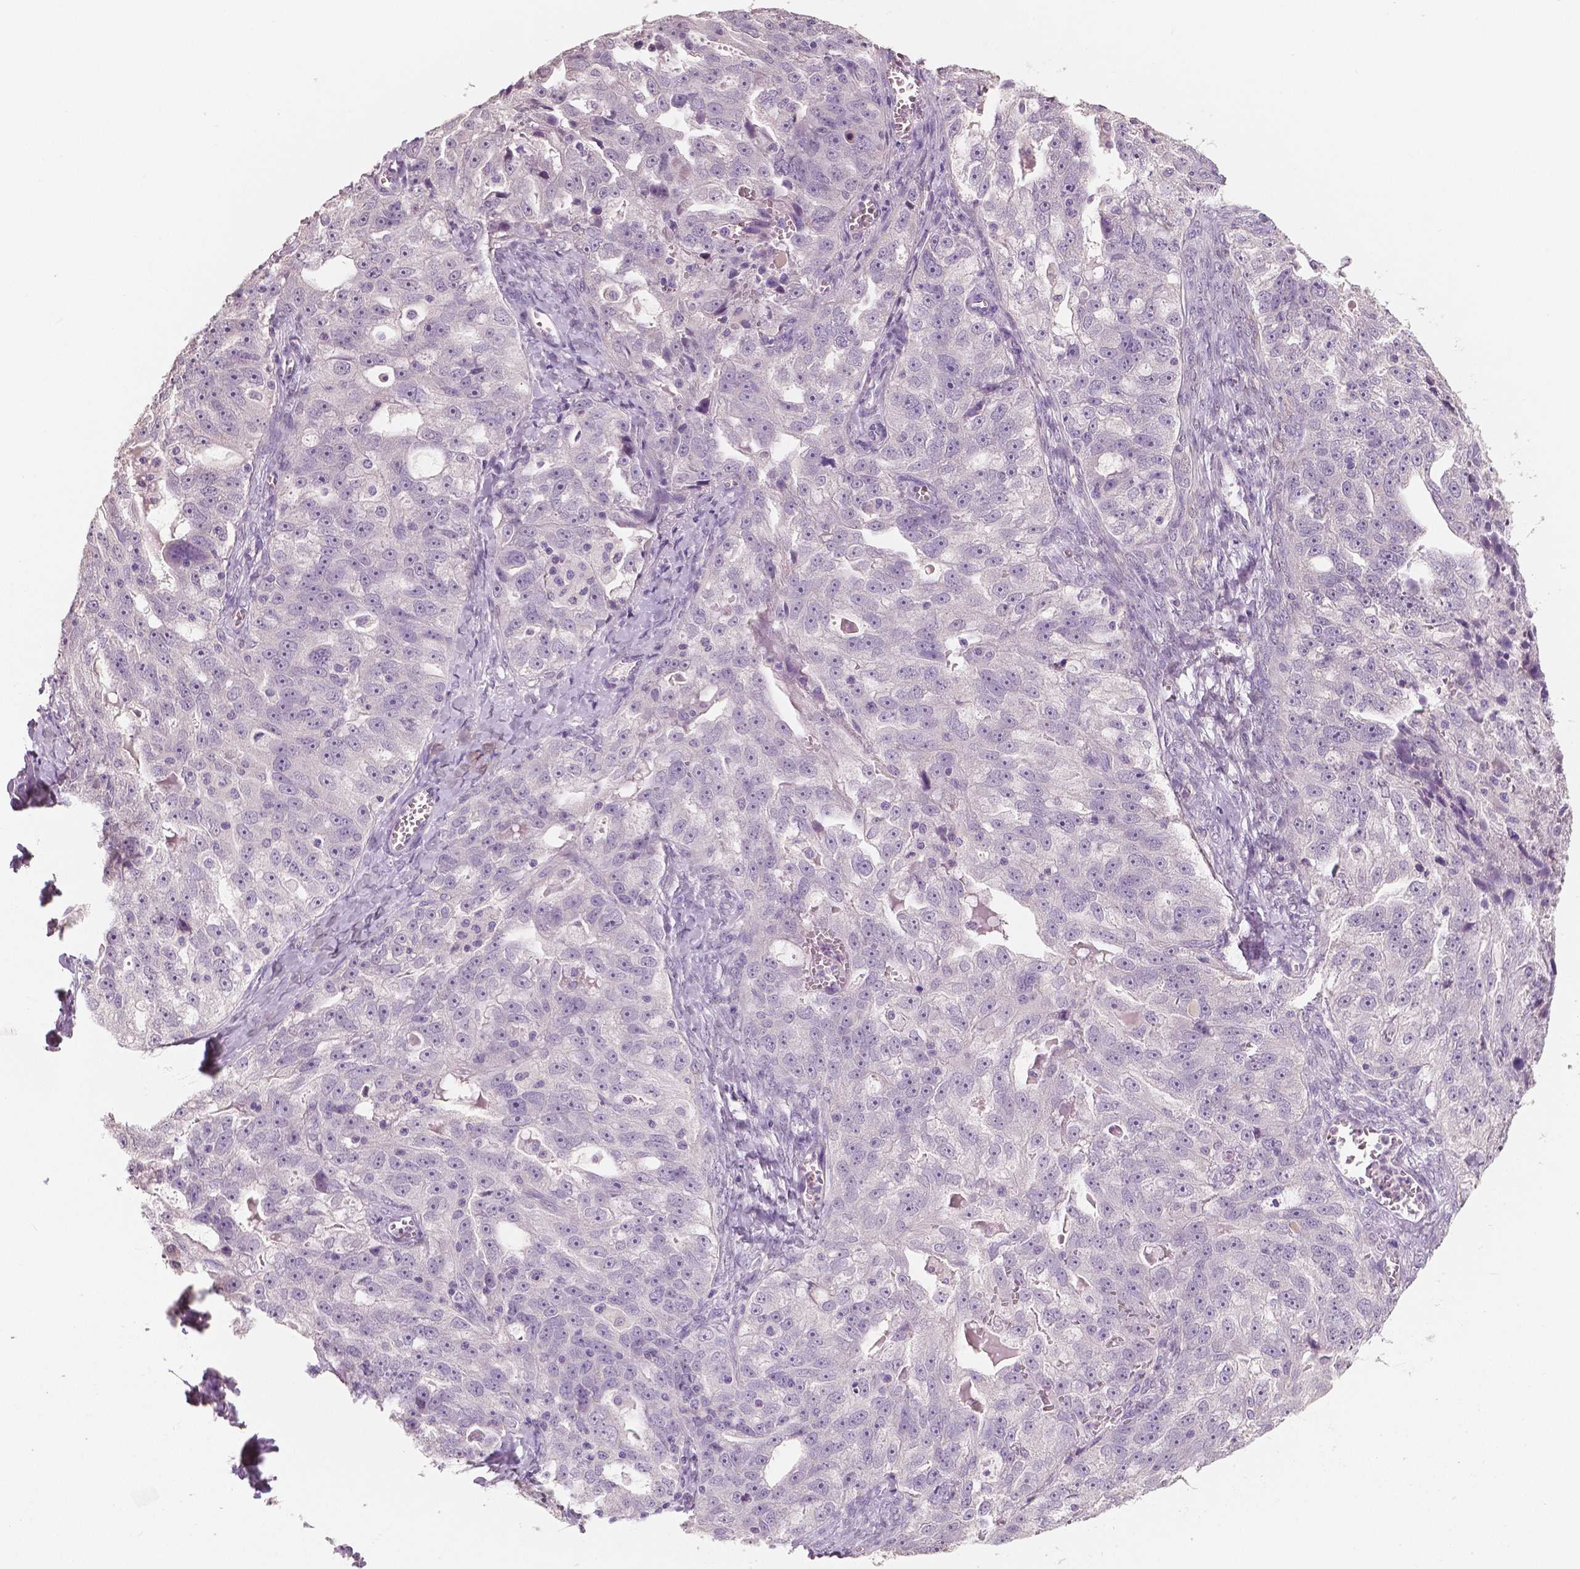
{"staining": {"intensity": "negative", "quantity": "none", "location": "none"}, "tissue": "ovarian cancer", "cell_type": "Tumor cells", "image_type": "cancer", "snomed": [{"axis": "morphology", "description": "Cystadenocarcinoma, serous, NOS"}, {"axis": "topography", "description": "Ovary"}], "caption": "Tumor cells show no significant staining in ovarian cancer (serous cystadenocarcinoma).", "gene": "NECAB1", "patient": {"sex": "female", "age": 51}}